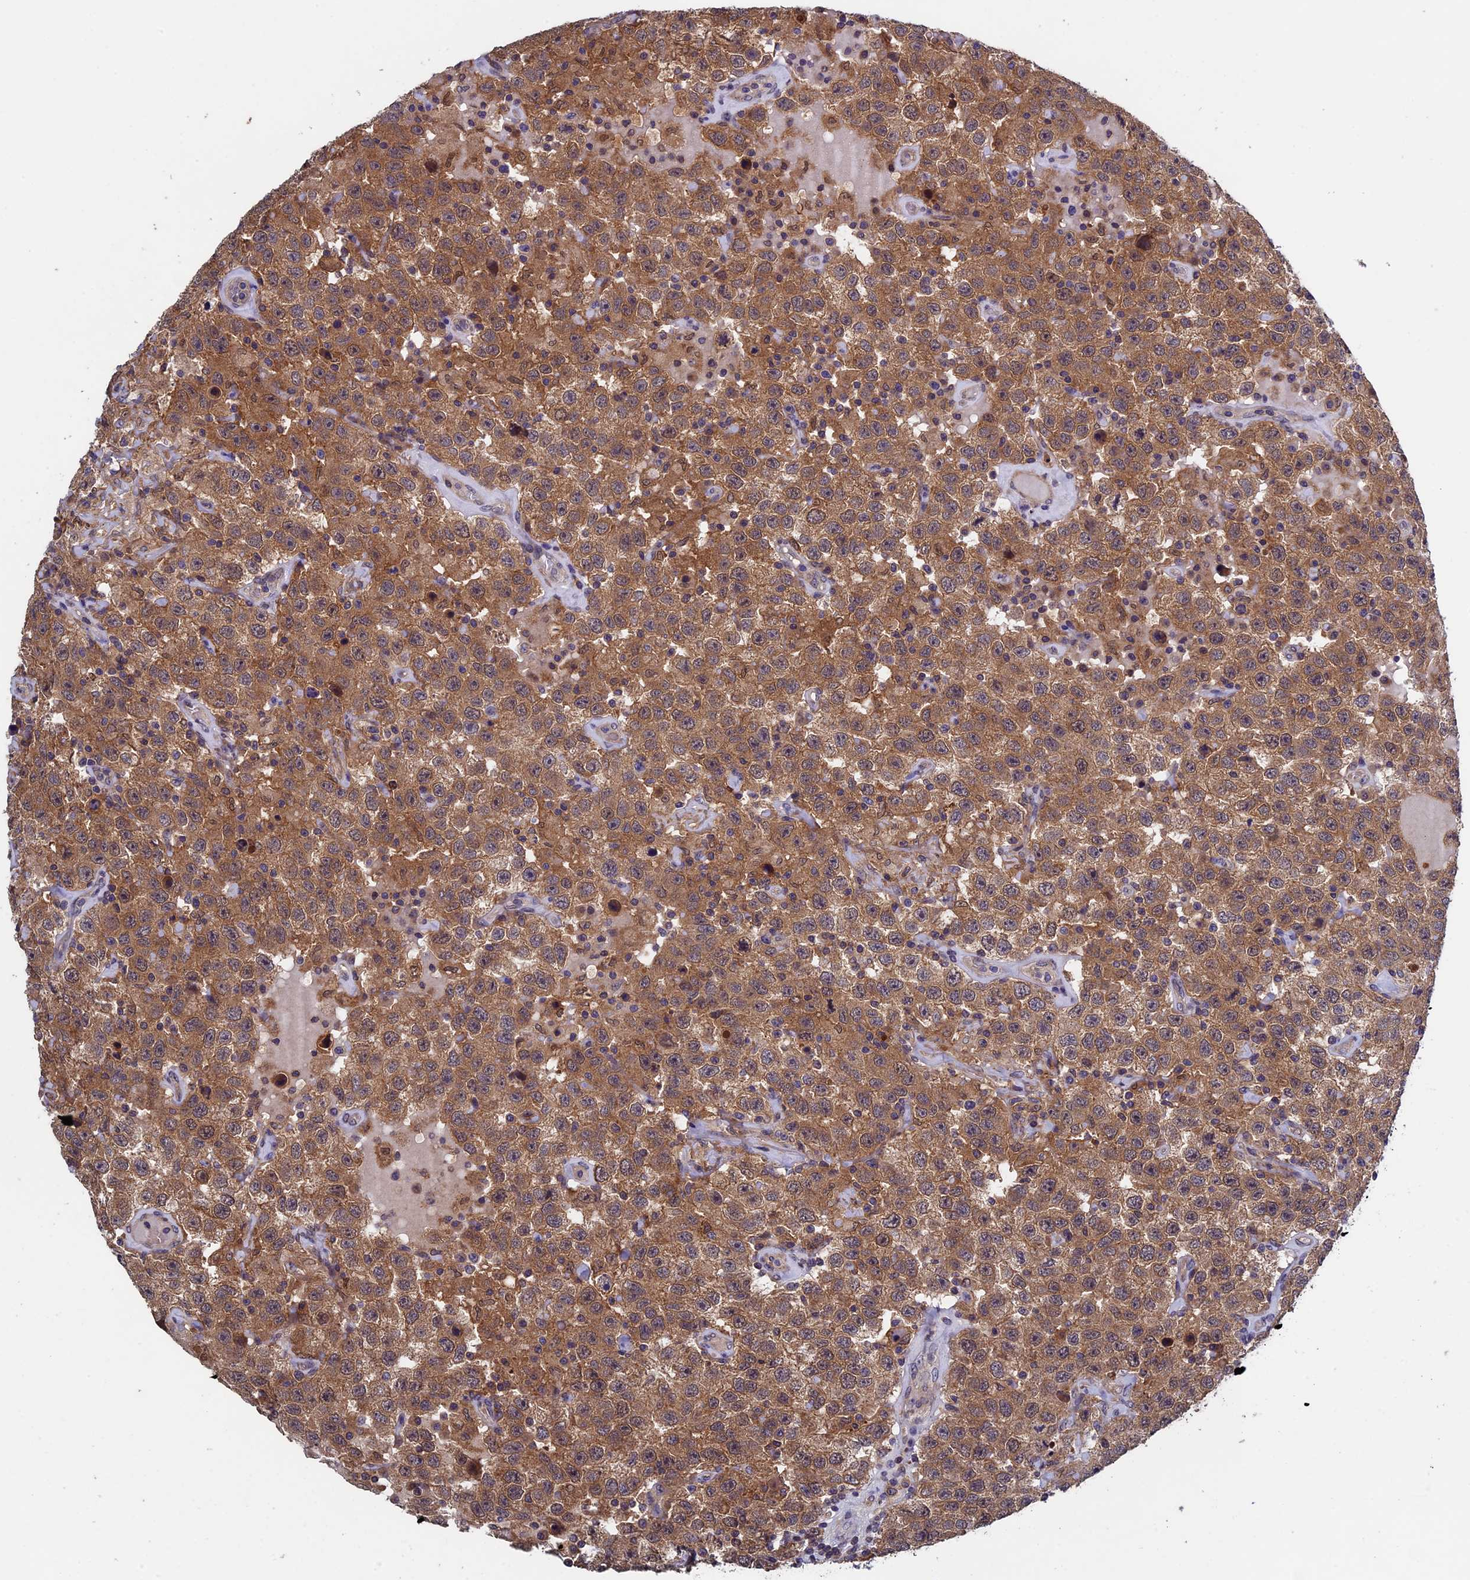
{"staining": {"intensity": "moderate", "quantity": ">75%", "location": "cytoplasmic/membranous"}, "tissue": "testis cancer", "cell_type": "Tumor cells", "image_type": "cancer", "snomed": [{"axis": "morphology", "description": "Seminoma, NOS"}, {"axis": "topography", "description": "Testis"}], "caption": "Protein staining of testis cancer tissue demonstrates moderate cytoplasmic/membranous staining in about >75% of tumor cells. (Stains: DAB (3,3'-diaminobenzidine) in brown, nuclei in blue, Microscopy: brightfield microscopy at high magnification).", "gene": "LCMT1", "patient": {"sex": "male", "age": 41}}